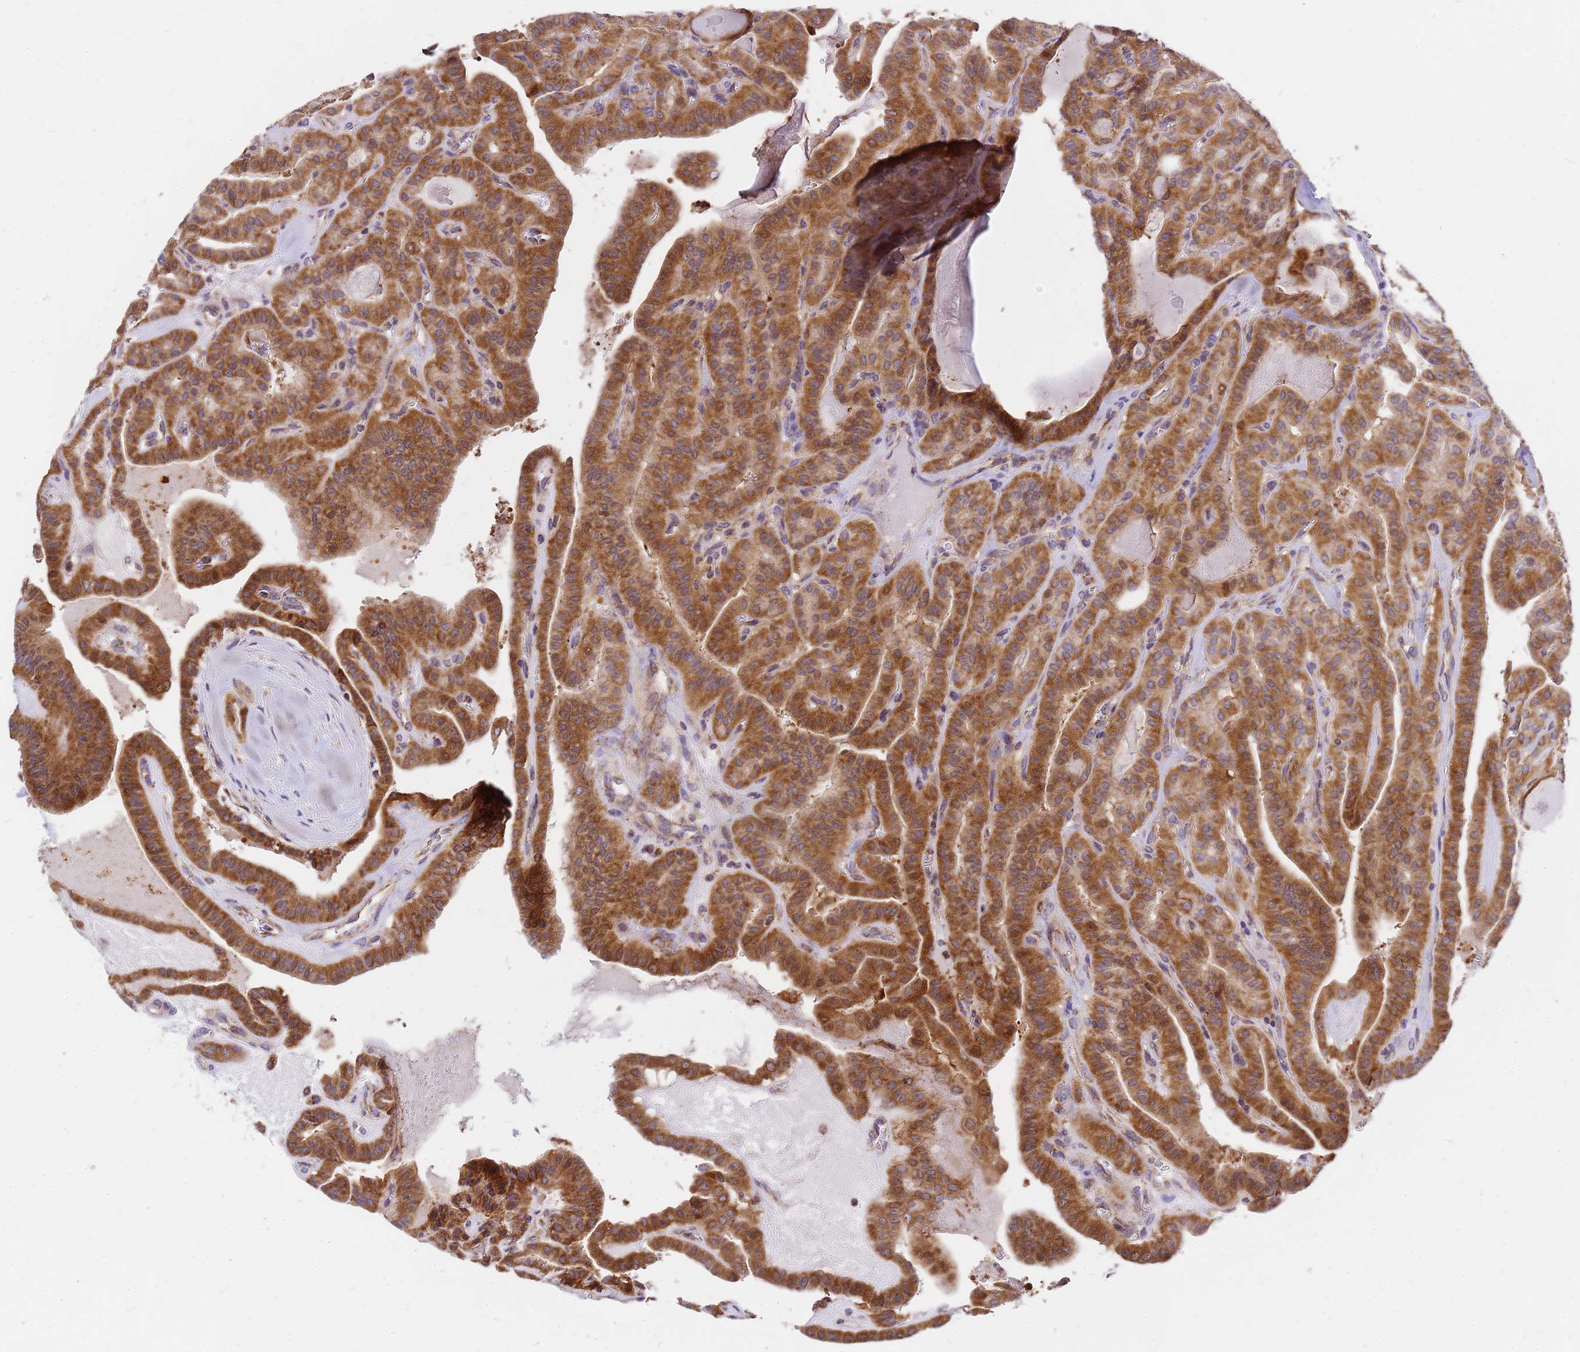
{"staining": {"intensity": "moderate", "quantity": ">75%", "location": "cytoplasmic/membranous"}, "tissue": "thyroid cancer", "cell_type": "Tumor cells", "image_type": "cancer", "snomed": [{"axis": "morphology", "description": "Papillary adenocarcinoma, NOS"}, {"axis": "topography", "description": "Thyroid gland"}], "caption": "Papillary adenocarcinoma (thyroid) tissue shows moderate cytoplasmic/membranous staining in approximately >75% of tumor cells The protein is shown in brown color, while the nuclei are stained blue.", "gene": "MRPS26", "patient": {"sex": "male", "age": 52}}